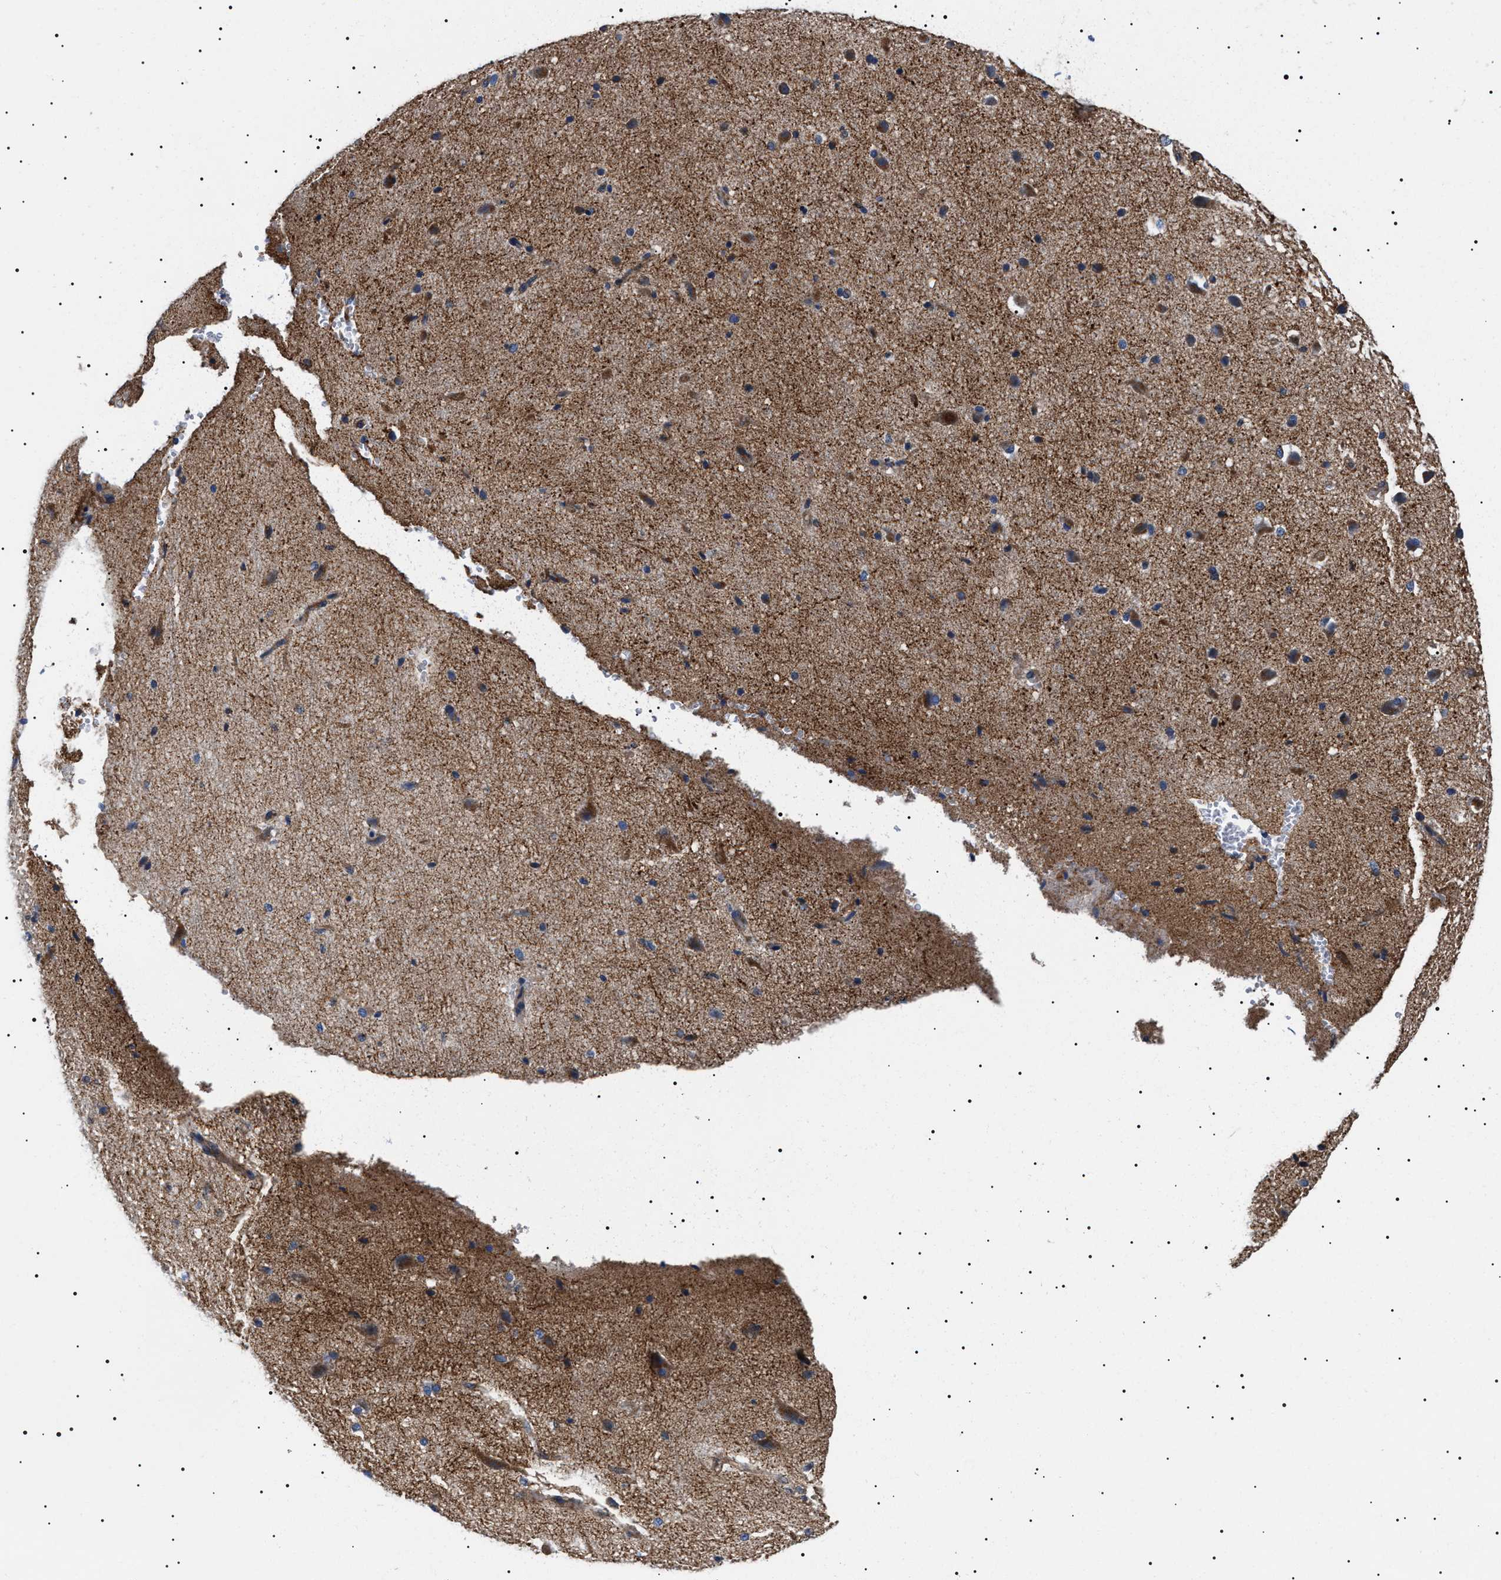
{"staining": {"intensity": "negative", "quantity": "none", "location": "none"}, "tissue": "cerebral cortex", "cell_type": "Endothelial cells", "image_type": "normal", "snomed": [{"axis": "morphology", "description": "Normal tissue, NOS"}, {"axis": "morphology", "description": "Developmental malformation"}, {"axis": "topography", "description": "Cerebral cortex"}], "caption": "The histopathology image reveals no staining of endothelial cells in benign cerebral cortex.", "gene": "TMEM222", "patient": {"sex": "female", "age": 30}}